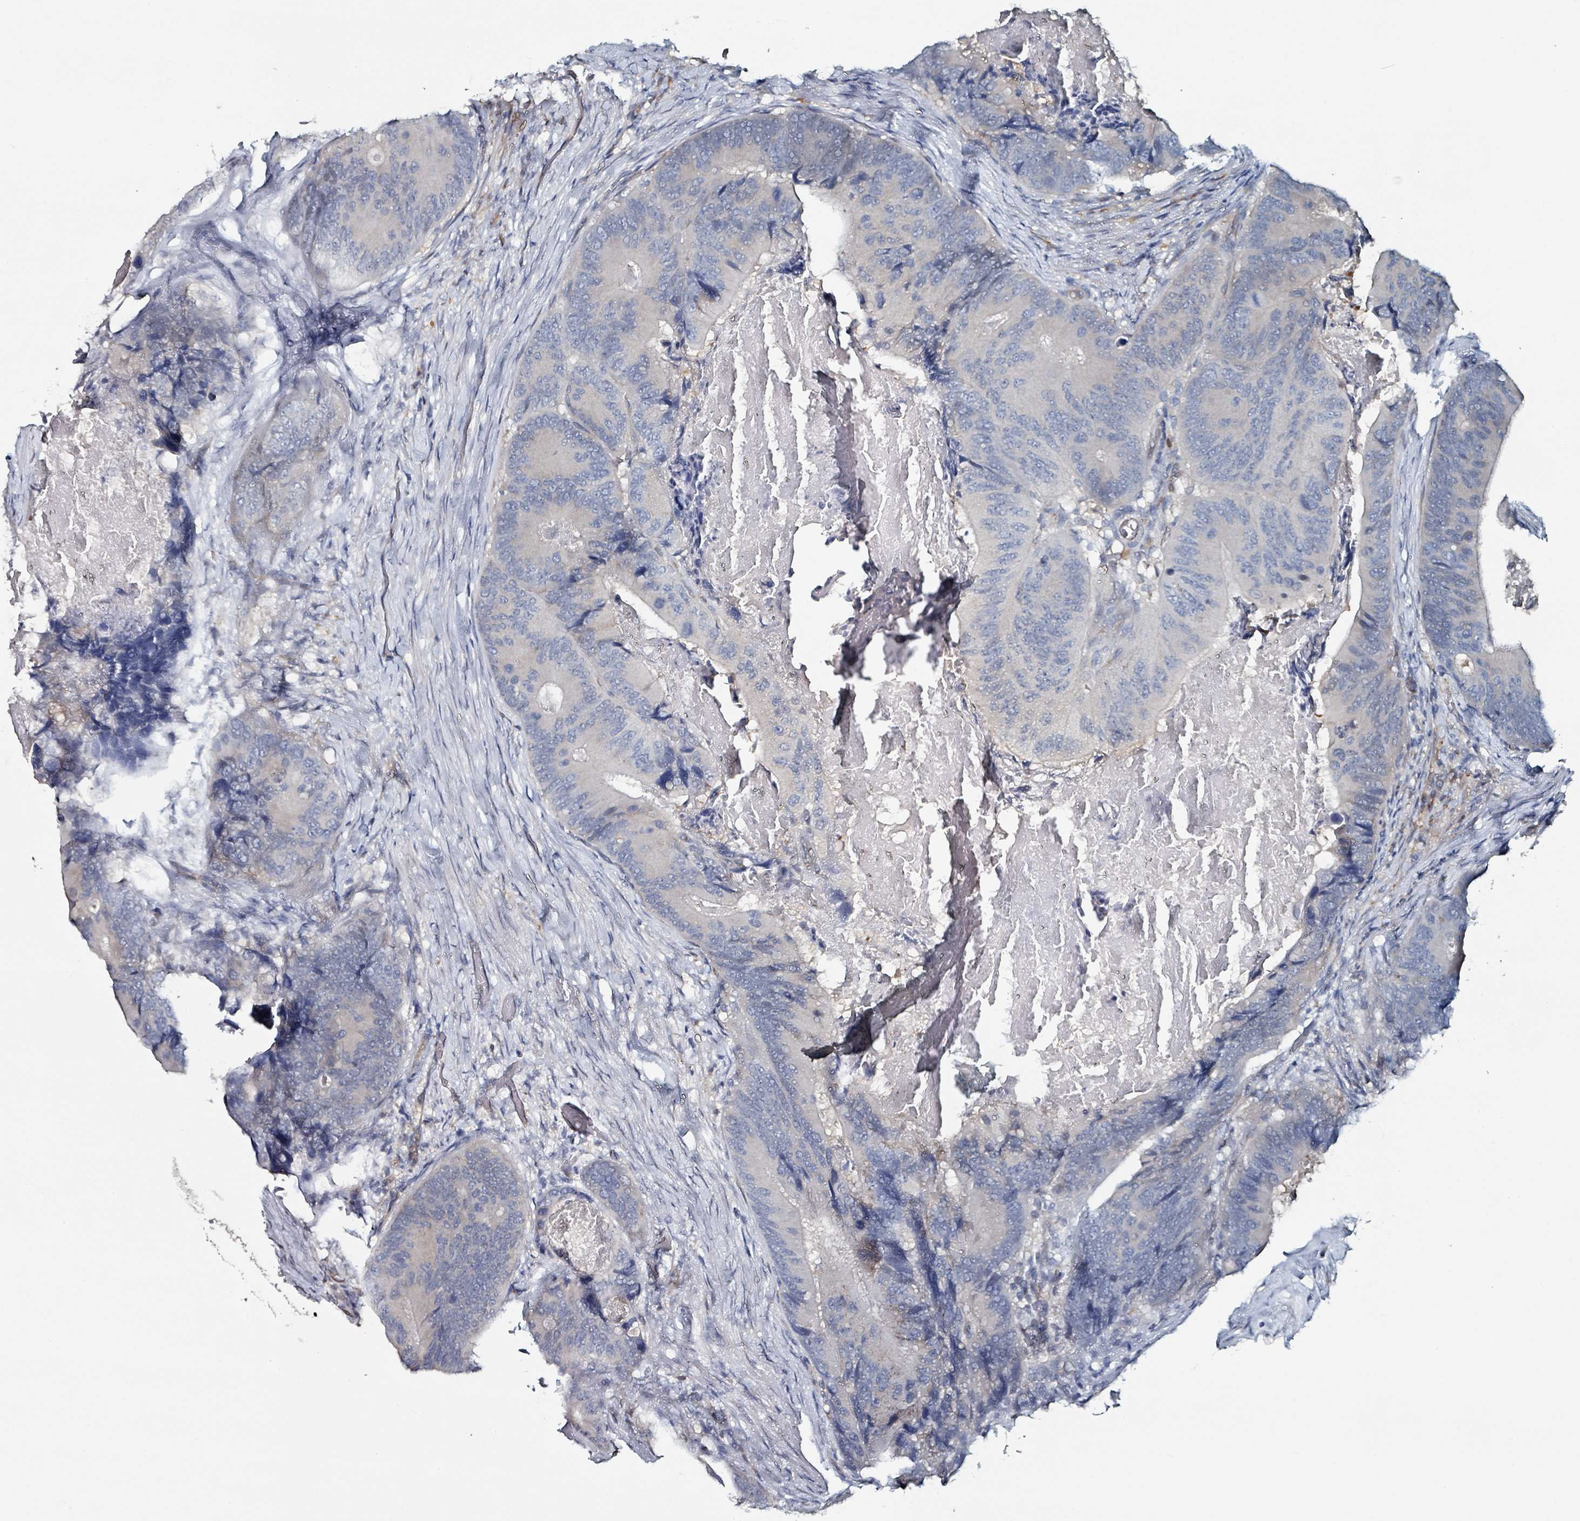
{"staining": {"intensity": "negative", "quantity": "none", "location": "none"}, "tissue": "colorectal cancer", "cell_type": "Tumor cells", "image_type": "cancer", "snomed": [{"axis": "morphology", "description": "Adenocarcinoma, NOS"}, {"axis": "topography", "description": "Colon"}], "caption": "This image is of colorectal cancer stained with immunohistochemistry to label a protein in brown with the nuclei are counter-stained blue. There is no staining in tumor cells.", "gene": "B3GAT3", "patient": {"sex": "male", "age": 84}}